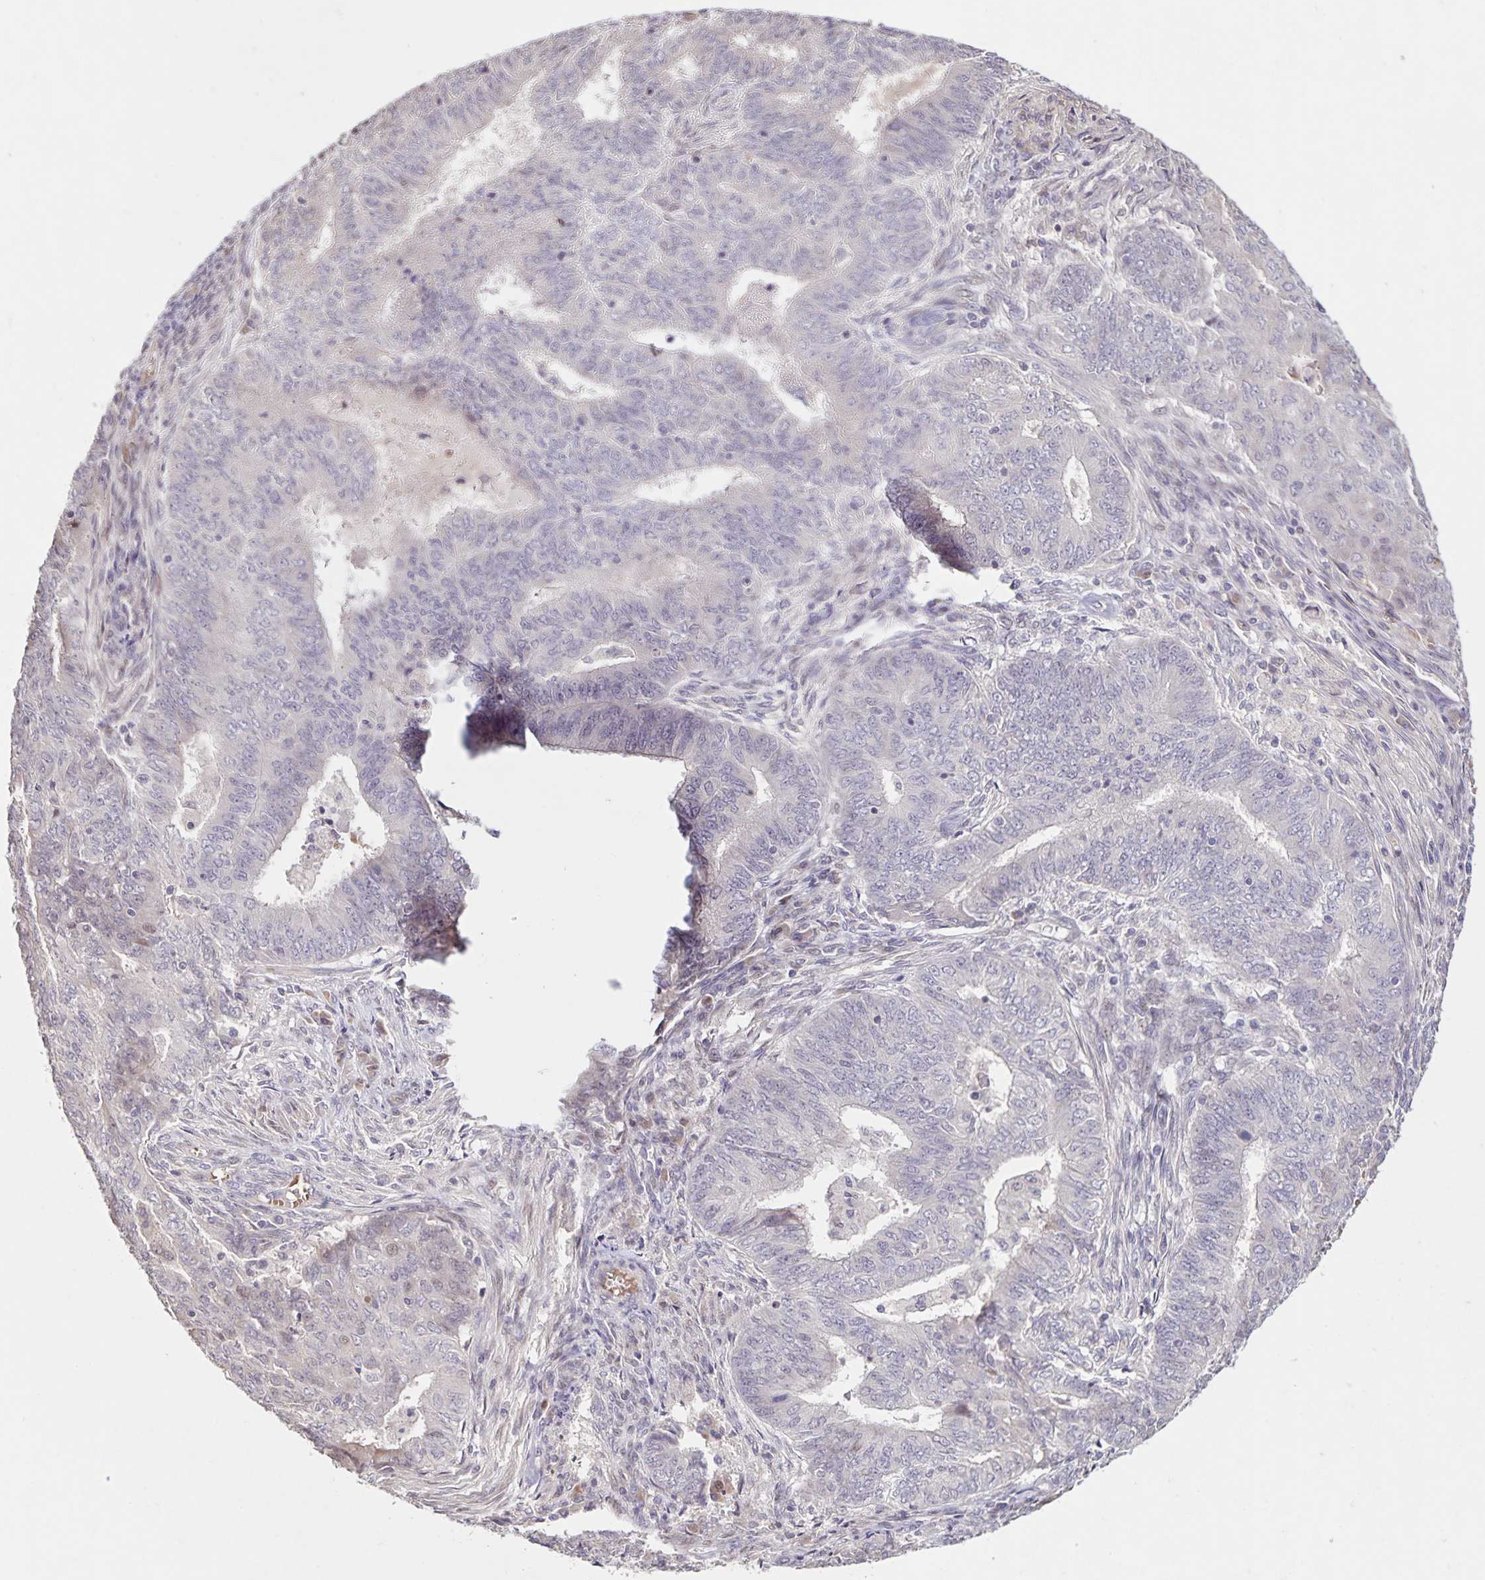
{"staining": {"intensity": "negative", "quantity": "none", "location": "none"}, "tissue": "endometrial cancer", "cell_type": "Tumor cells", "image_type": "cancer", "snomed": [{"axis": "morphology", "description": "Adenocarcinoma, NOS"}, {"axis": "topography", "description": "Endometrium"}], "caption": "High power microscopy micrograph of an immunohistochemistry (IHC) micrograph of endometrial adenocarcinoma, revealing no significant staining in tumor cells.", "gene": "GDF2", "patient": {"sex": "female", "age": 62}}